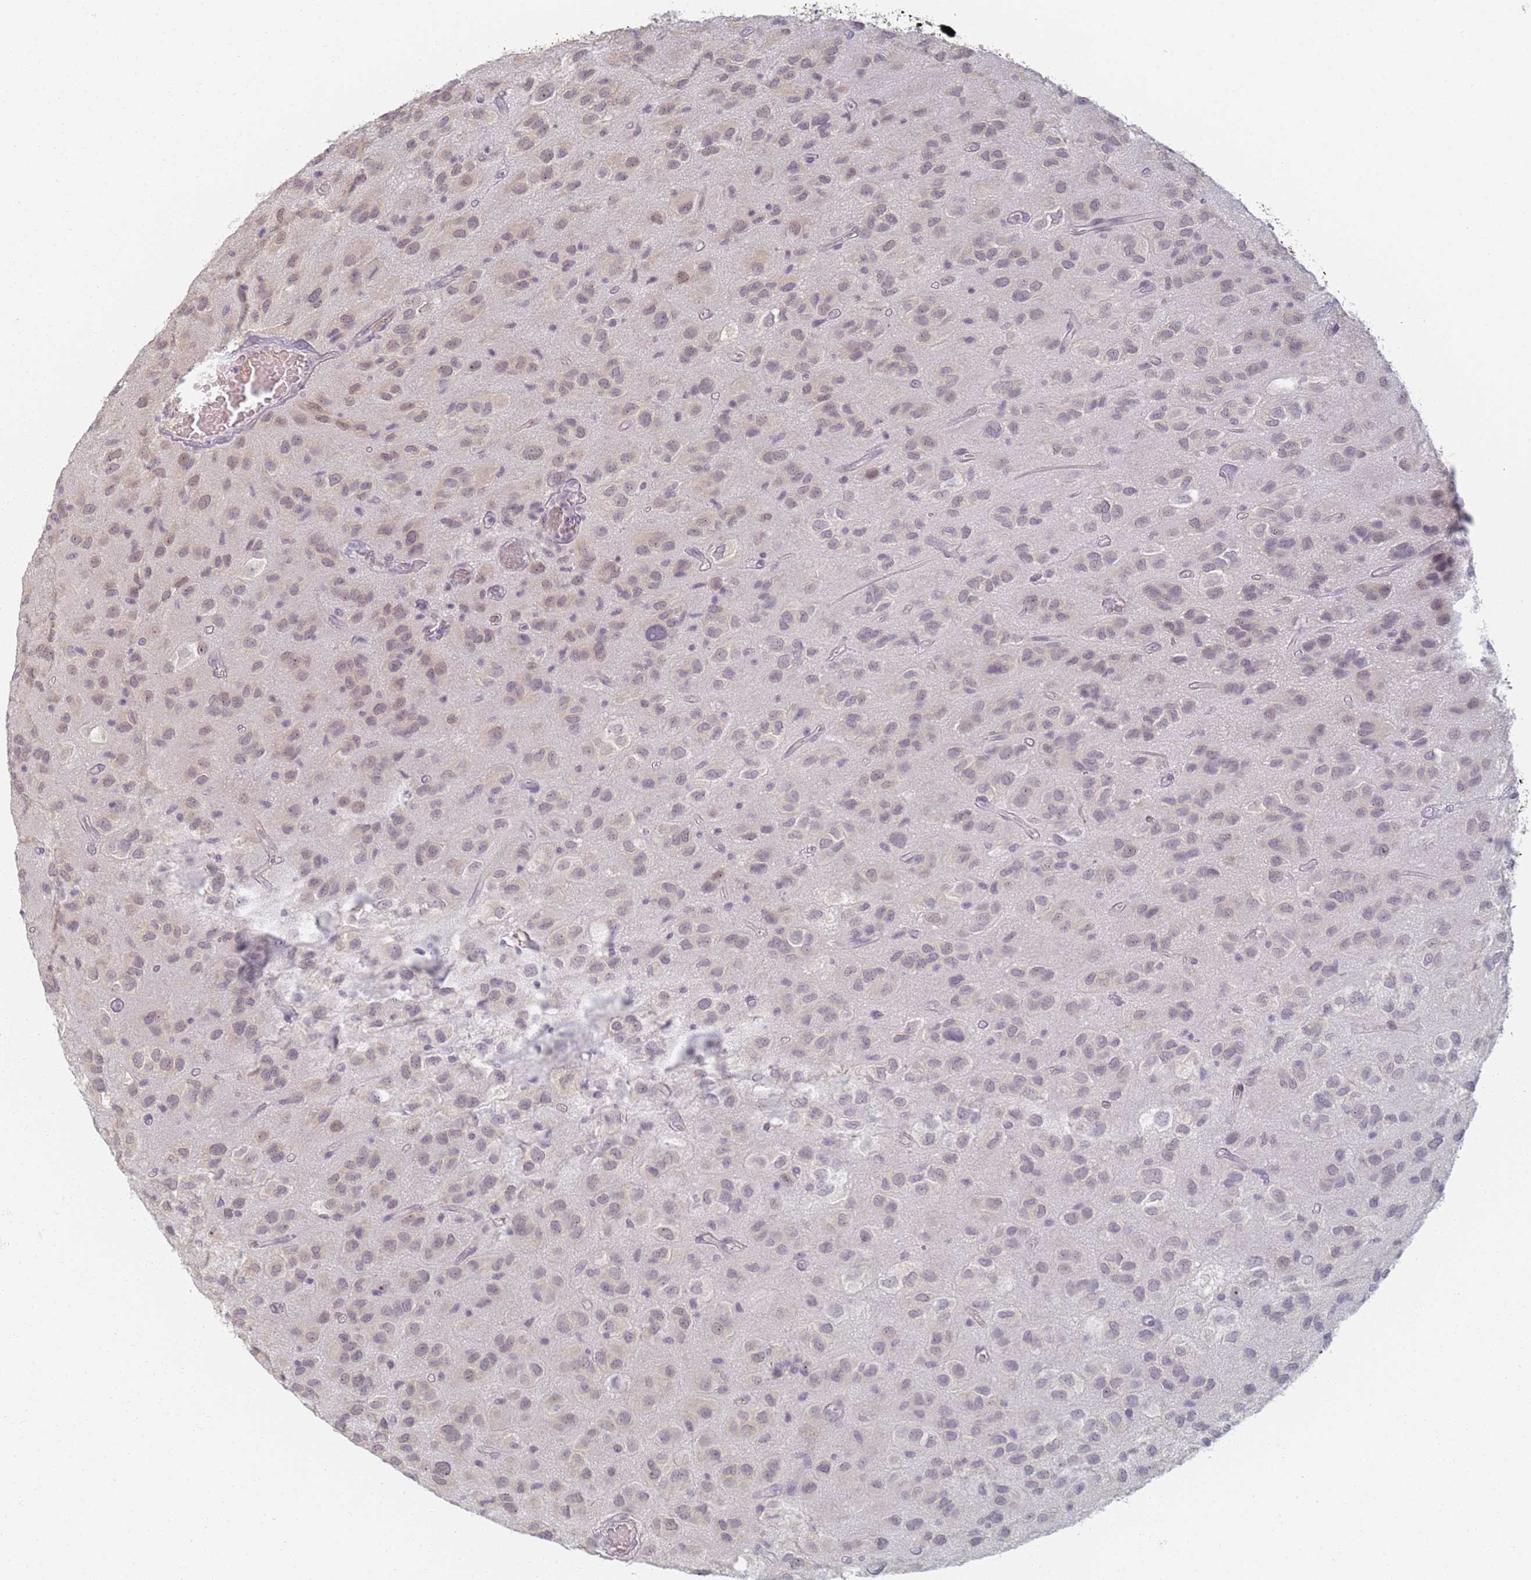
{"staining": {"intensity": "negative", "quantity": "none", "location": "none"}, "tissue": "glioma", "cell_type": "Tumor cells", "image_type": "cancer", "snomed": [{"axis": "morphology", "description": "Glioma, malignant, Low grade"}, {"axis": "topography", "description": "Brain"}], "caption": "Immunohistochemical staining of malignant glioma (low-grade) shows no significant expression in tumor cells. Nuclei are stained in blue.", "gene": "SLC38A9", "patient": {"sex": "male", "age": 66}}